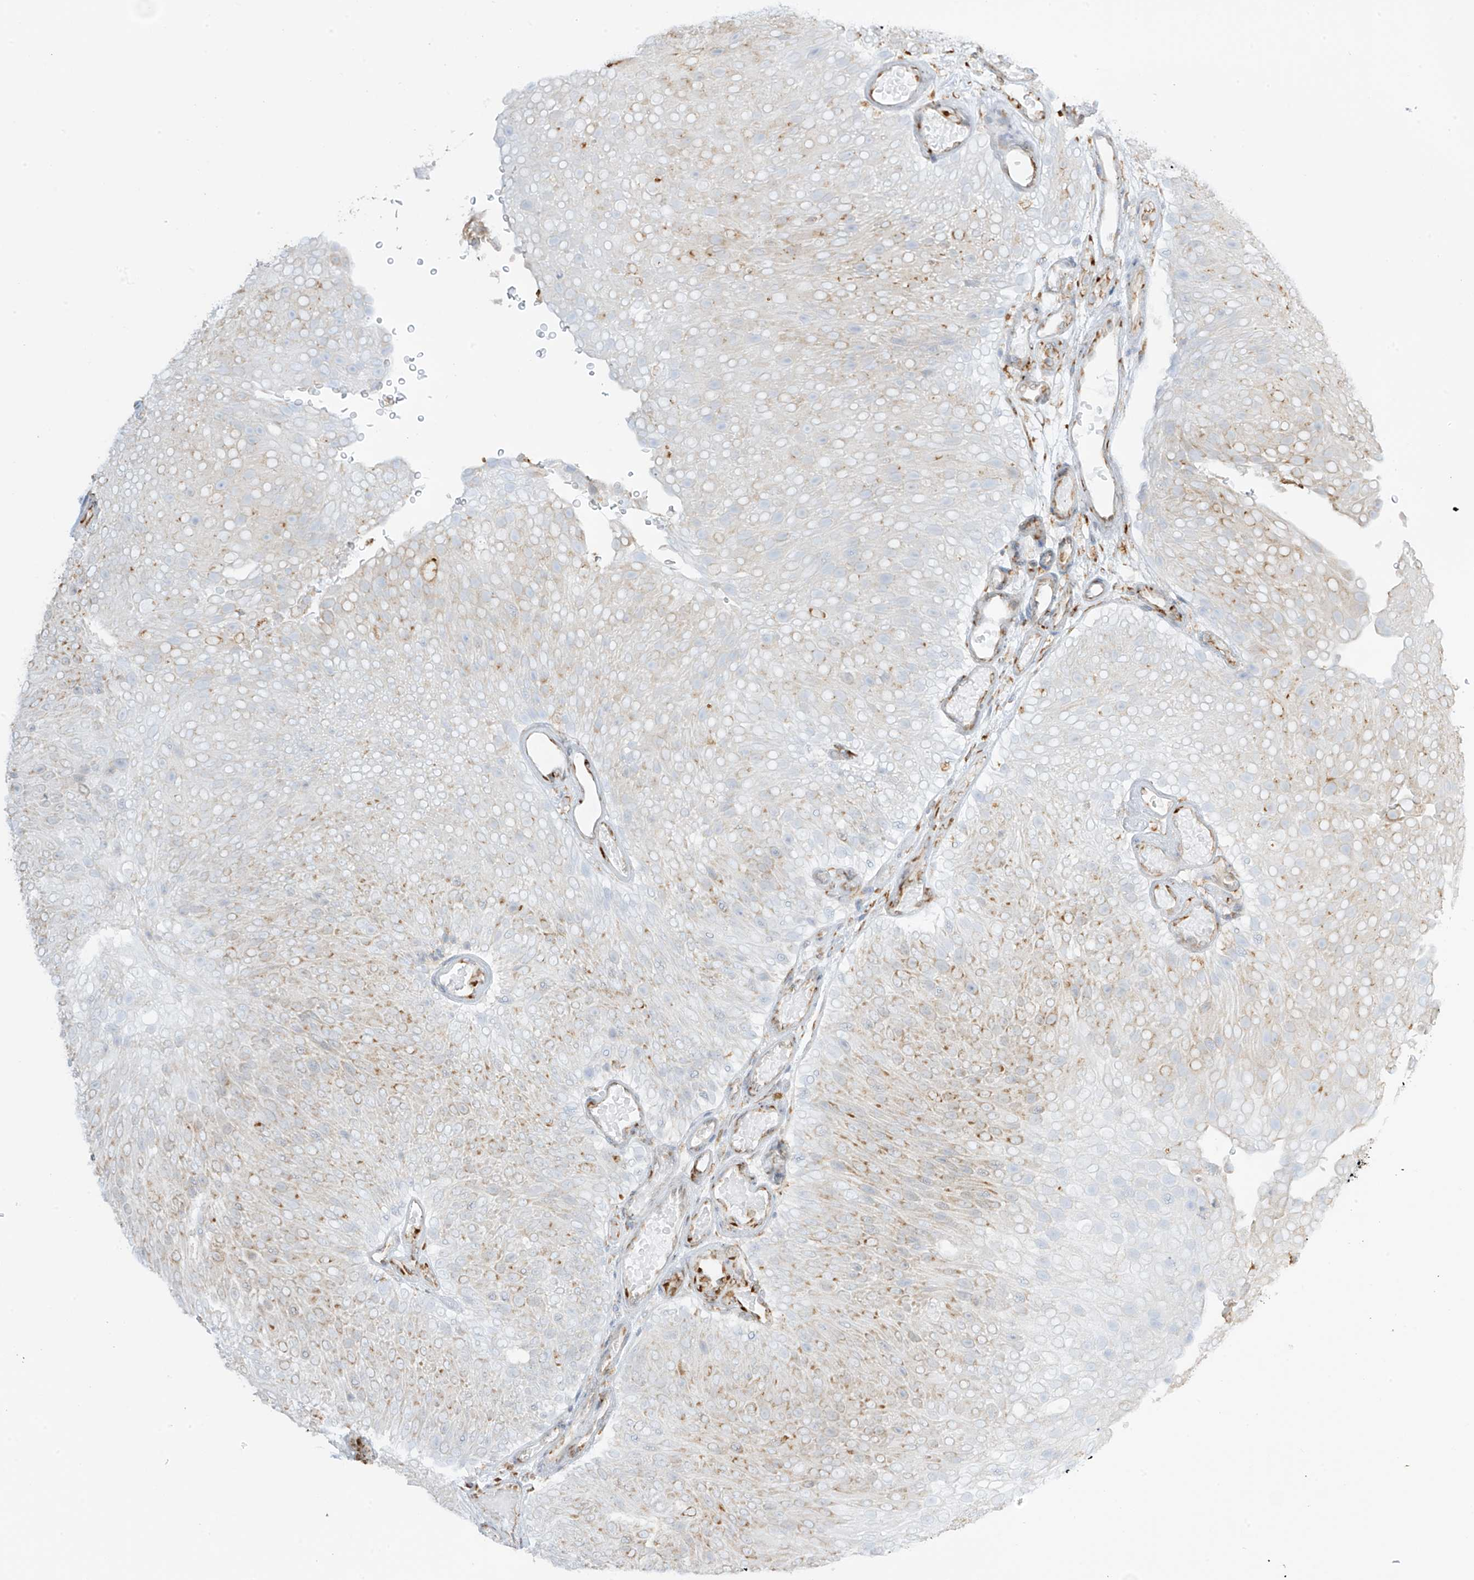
{"staining": {"intensity": "moderate", "quantity": "25%-75%", "location": "cytoplasmic/membranous"}, "tissue": "urothelial cancer", "cell_type": "Tumor cells", "image_type": "cancer", "snomed": [{"axis": "morphology", "description": "Urothelial carcinoma, Low grade"}, {"axis": "topography", "description": "Urinary bladder"}], "caption": "There is medium levels of moderate cytoplasmic/membranous expression in tumor cells of low-grade urothelial carcinoma, as demonstrated by immunohistochemical staining (brown color).", "gene": "LRRC59", "patient": {"sex": "male", "age": 78}}